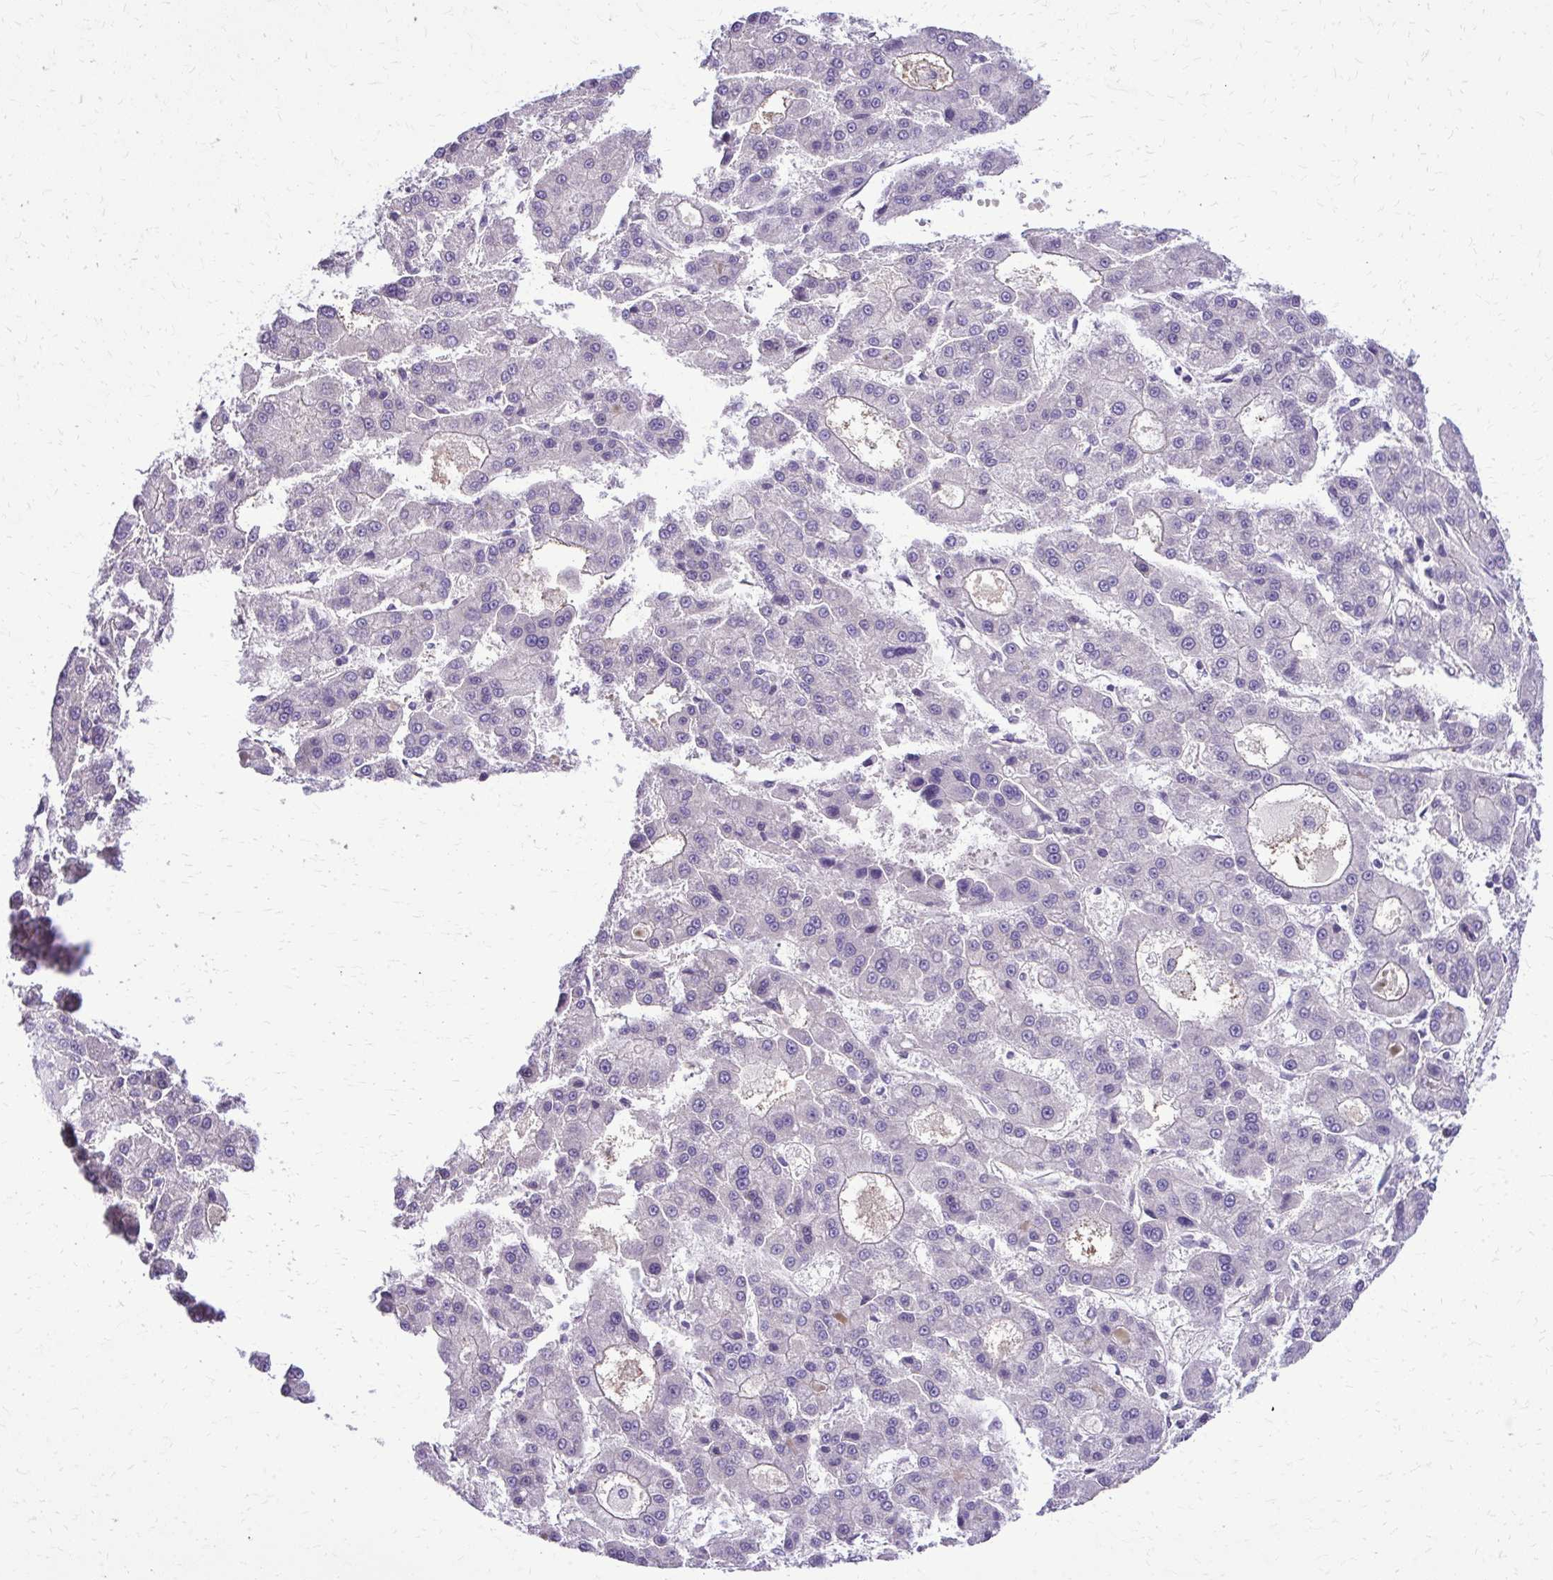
{"staining": {"intensity": "weak", "quantity": "<25%", "location": "cytoplasmic/membranous"}, "tissue": "liver cancer", "cell_type": "Tumor cells", "image_type": "cancer", "snomed": [{"axis": "morphology", "description": "Carcinoma, Hepatocellular, NOS"}, {"axis": "topography", "description": "Liver"}], "caption": "This is an immunohistochemistry (IHC) histopathology image of human hepatocellular carcinoma (liver). There is no staining in tumor cells.", "gene": "RUNDC3B", "patient": {"sex": "male", "age": 70}}